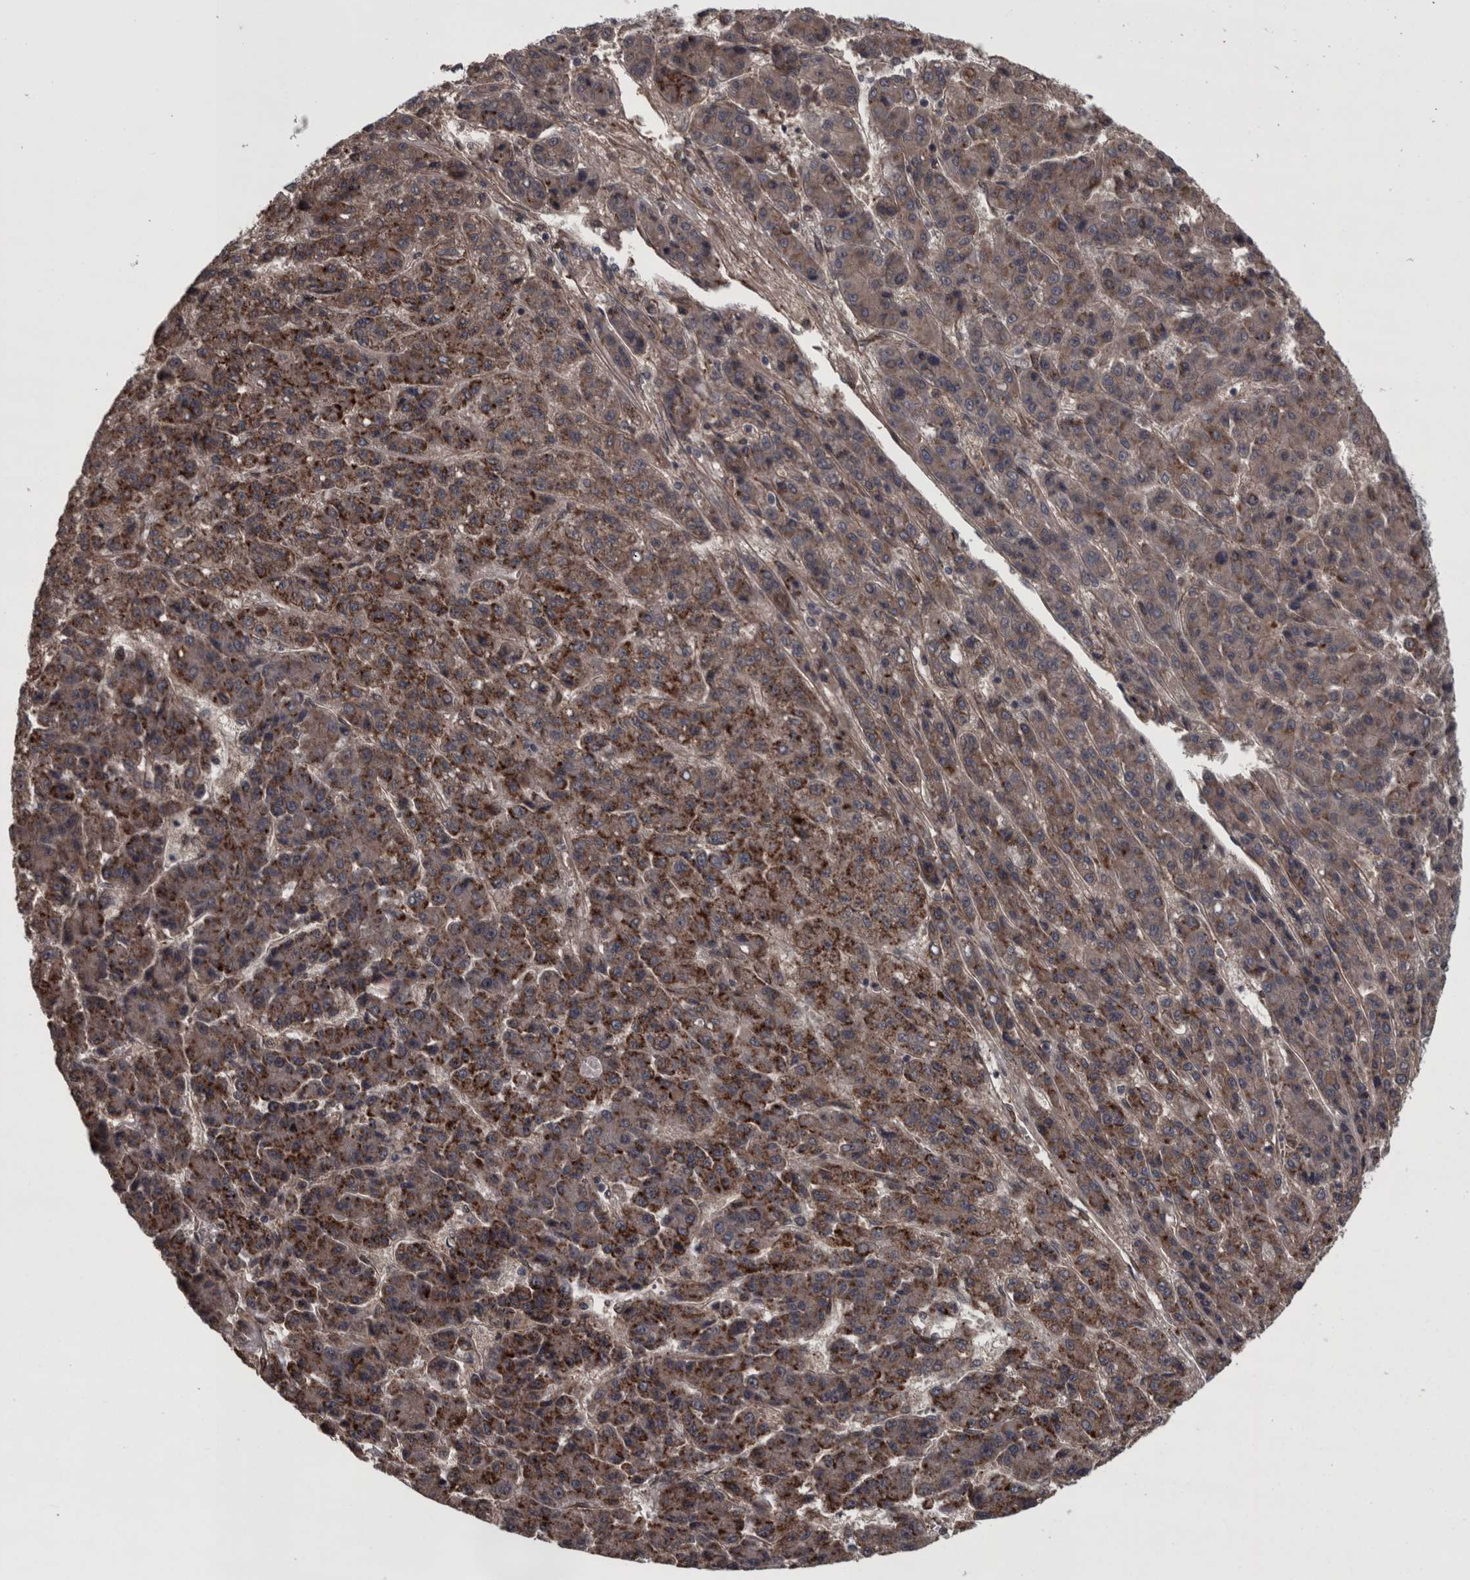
{"staining": {"intensity": "strong", "quantity": "25%-75%", "location": "cytoplasmic/membranous"}, "tissue": "liver cancer", "cell_type": "Tumor cells", "image_type": "cancer", "snomed": [{"axis": "morphology", "description": "Carcinoma, Hepatocellular, NOS"}, {"axis": "topography", "description": "Liver"}], "caption": "Immunohistochemistry (IHC) image of neoplastic tissue: liver cancer stained using immunohistochemistry displays high levels of strong protein expression localized specifically in the cytoplasmic/membranous of tumor cells, appearing as a cytoplasmic/membranous brown color.", "gene": "RSU1", "patient": {"sex": "male", "age": 70}}